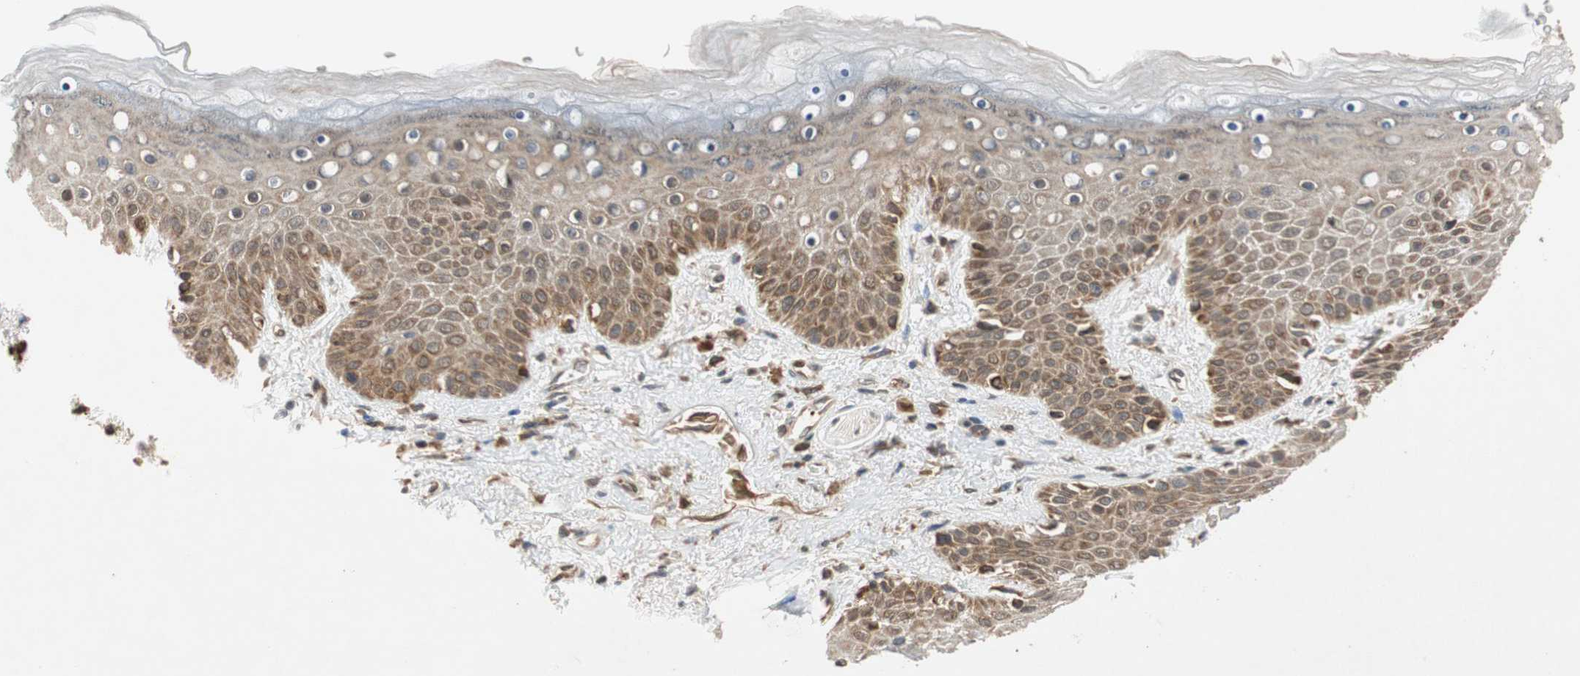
{"staining": {"intensity": "moderate", "quantity": ">75%", "location": "cytoplasmic/membranous,nuclear"}, "tissue": "skin", "cell_type": "Epidermal cells", "image_type": "normal", "snomed": [{"axis": "morphology", "description": "Normal tissue, NOS"}, {"axis": "topography", "description": "Anal"}], "caption": "Moderate cytoplasmic/membranous,nuclear expression is appreciated in about >75% of epidermal cells in unremarkable skin.", "gene": "AUP1", "patient": {"sex": "female", "age": 46}}